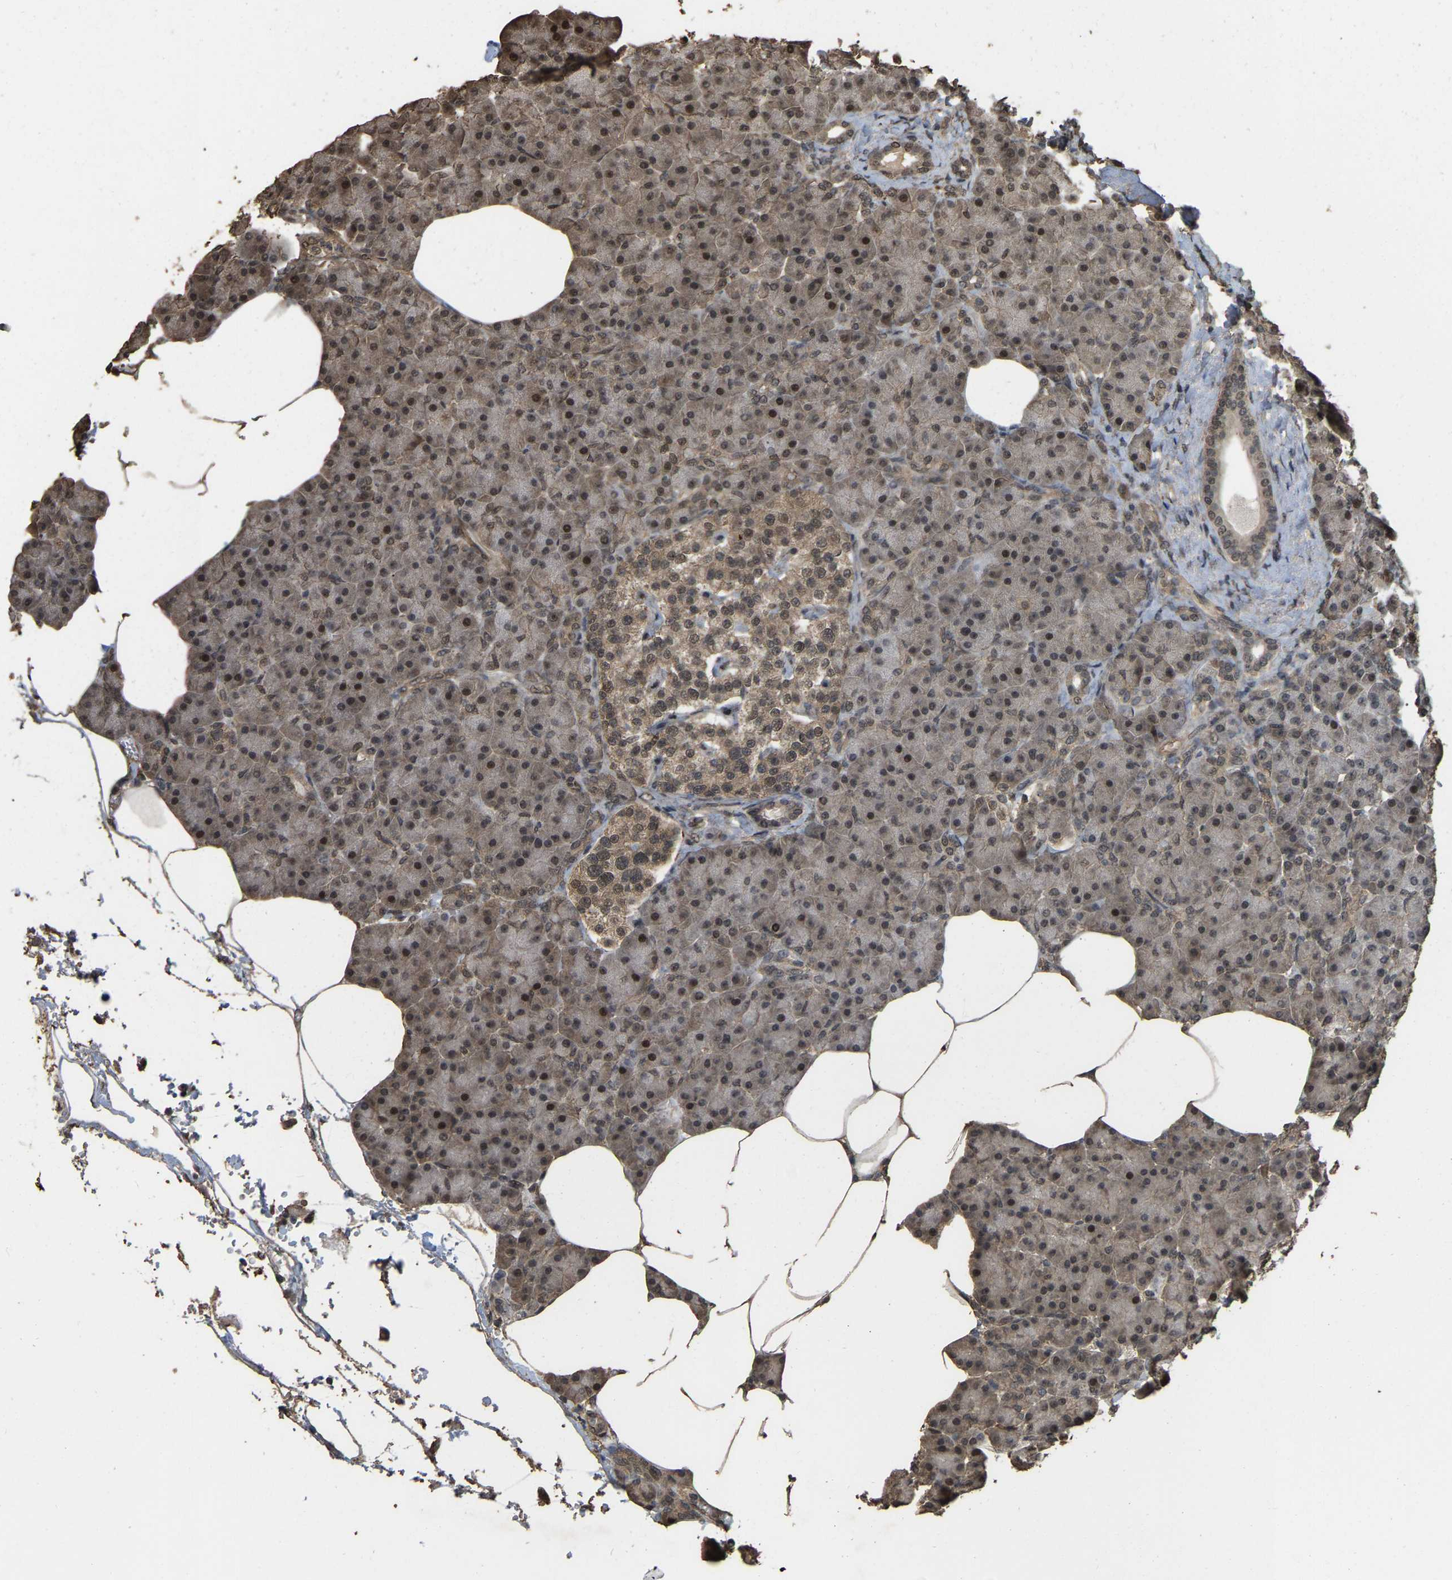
{"staining": {"intensity": "strong", "quantity": ">75%", "location": "cytoplasmic/membranous,nuclear"}, "tissue": "pancreas", "cell_type": "Exocrine glandular cells", "image_type": "normal", "snomed": [{"axis": "morphology", "description": "Normal tissue, NOS"}, {"axis": "topography", "description": "Pancreas"}], "caption": "IHC staining of normal pancreas, which displays high levels of strong cytoplasmic/membranous,nuclear expression in approximately >75% of exocrine glandular cells indicating strong cytoplasmic/membranous,nuclear protein expression. The staining was performed using DAB (3,3'-diaminobenzidine) (brown) for protein detection and nuclei were counterstained in hematoxylin (blue).", "gene": "ARHGAP23", "patient": {"sex": "female", "age": 70}}